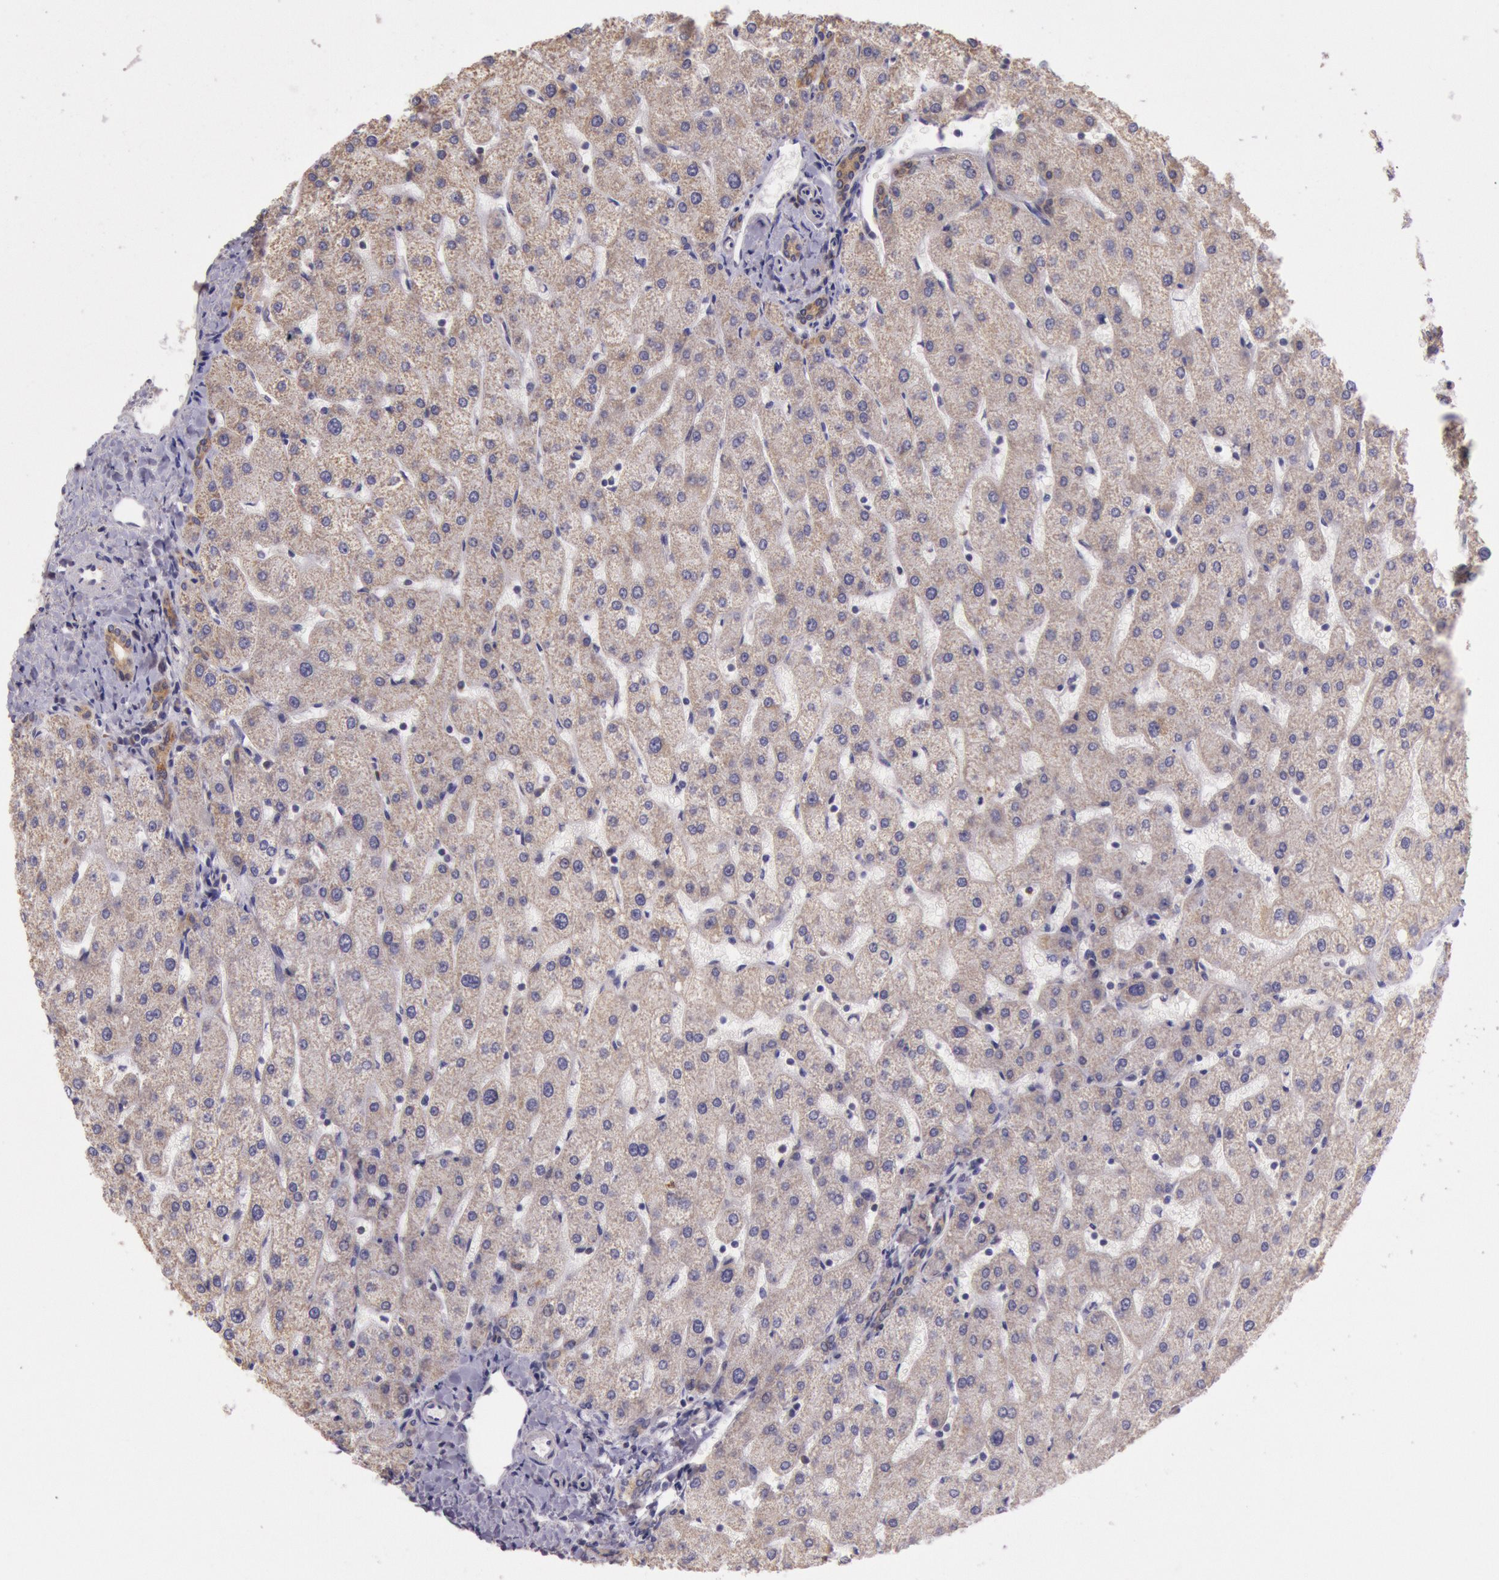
{"staining": {"intensity": "moderate", "quantity": ">75%", "location": "cytoplasmic/membranous"}, "tissue": "liver", "cell_type": "Cholangiocytes", "image_type": "normal", "snomed": [{"axis": "morphology", "description": "Normal tissue, NOS"}, {"axis": "topography", "description": "Liver"}], "caption": "This micrograph reveals immunohistochemistry (IHC) staining of benign human liver, with medium moderate cytoplasmic/membranous staining in about >75% of cholangiocytes.", "gene": "CDK16", "patient": {"sex": "male", "age": 67}}